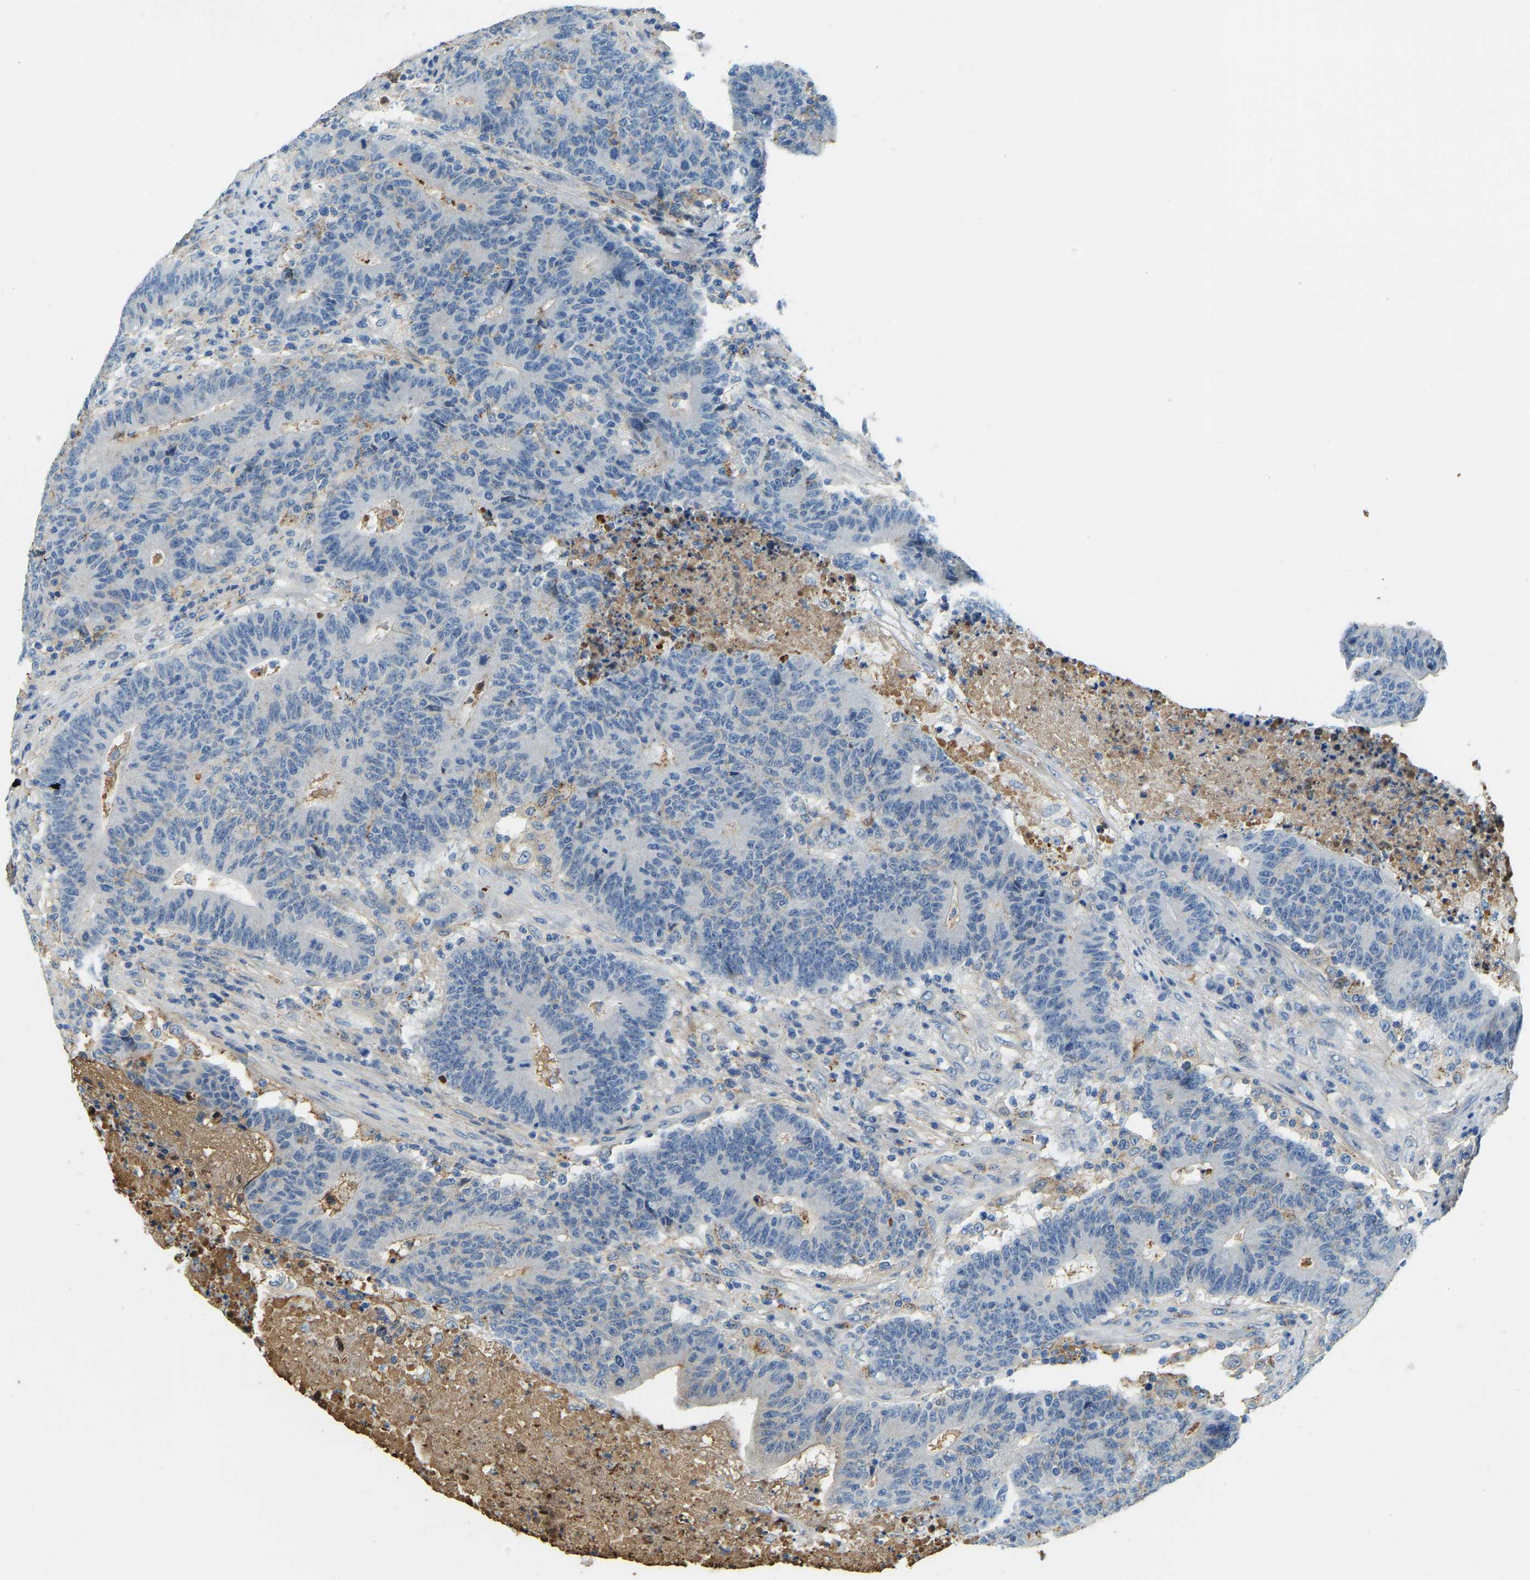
{"staining": {"intensity": "negative", "quantity": "none", "location": "none"}, "tissue": "colorectal cancer", "cell_type": "Tumor cells", "image_type": "cancer", "snomed": [{"axis": "morphology", "description": "Normal tissue, NOS"}, {"axis": "morphology", "description": "Adenocarcinoma, NOS"}, {"axis": "topography", "description": "Colon"}], "caption": "Immunohistochemical staining of human colorectal cancer demonstrates no significant positivity in tumor cells. (DAB (3,3'-diaminobenzidine) IHC visualized using brightfield microscopy, high magnification).", "gene": "THBS4", "patient": {"sex": "female", "age": 75}}